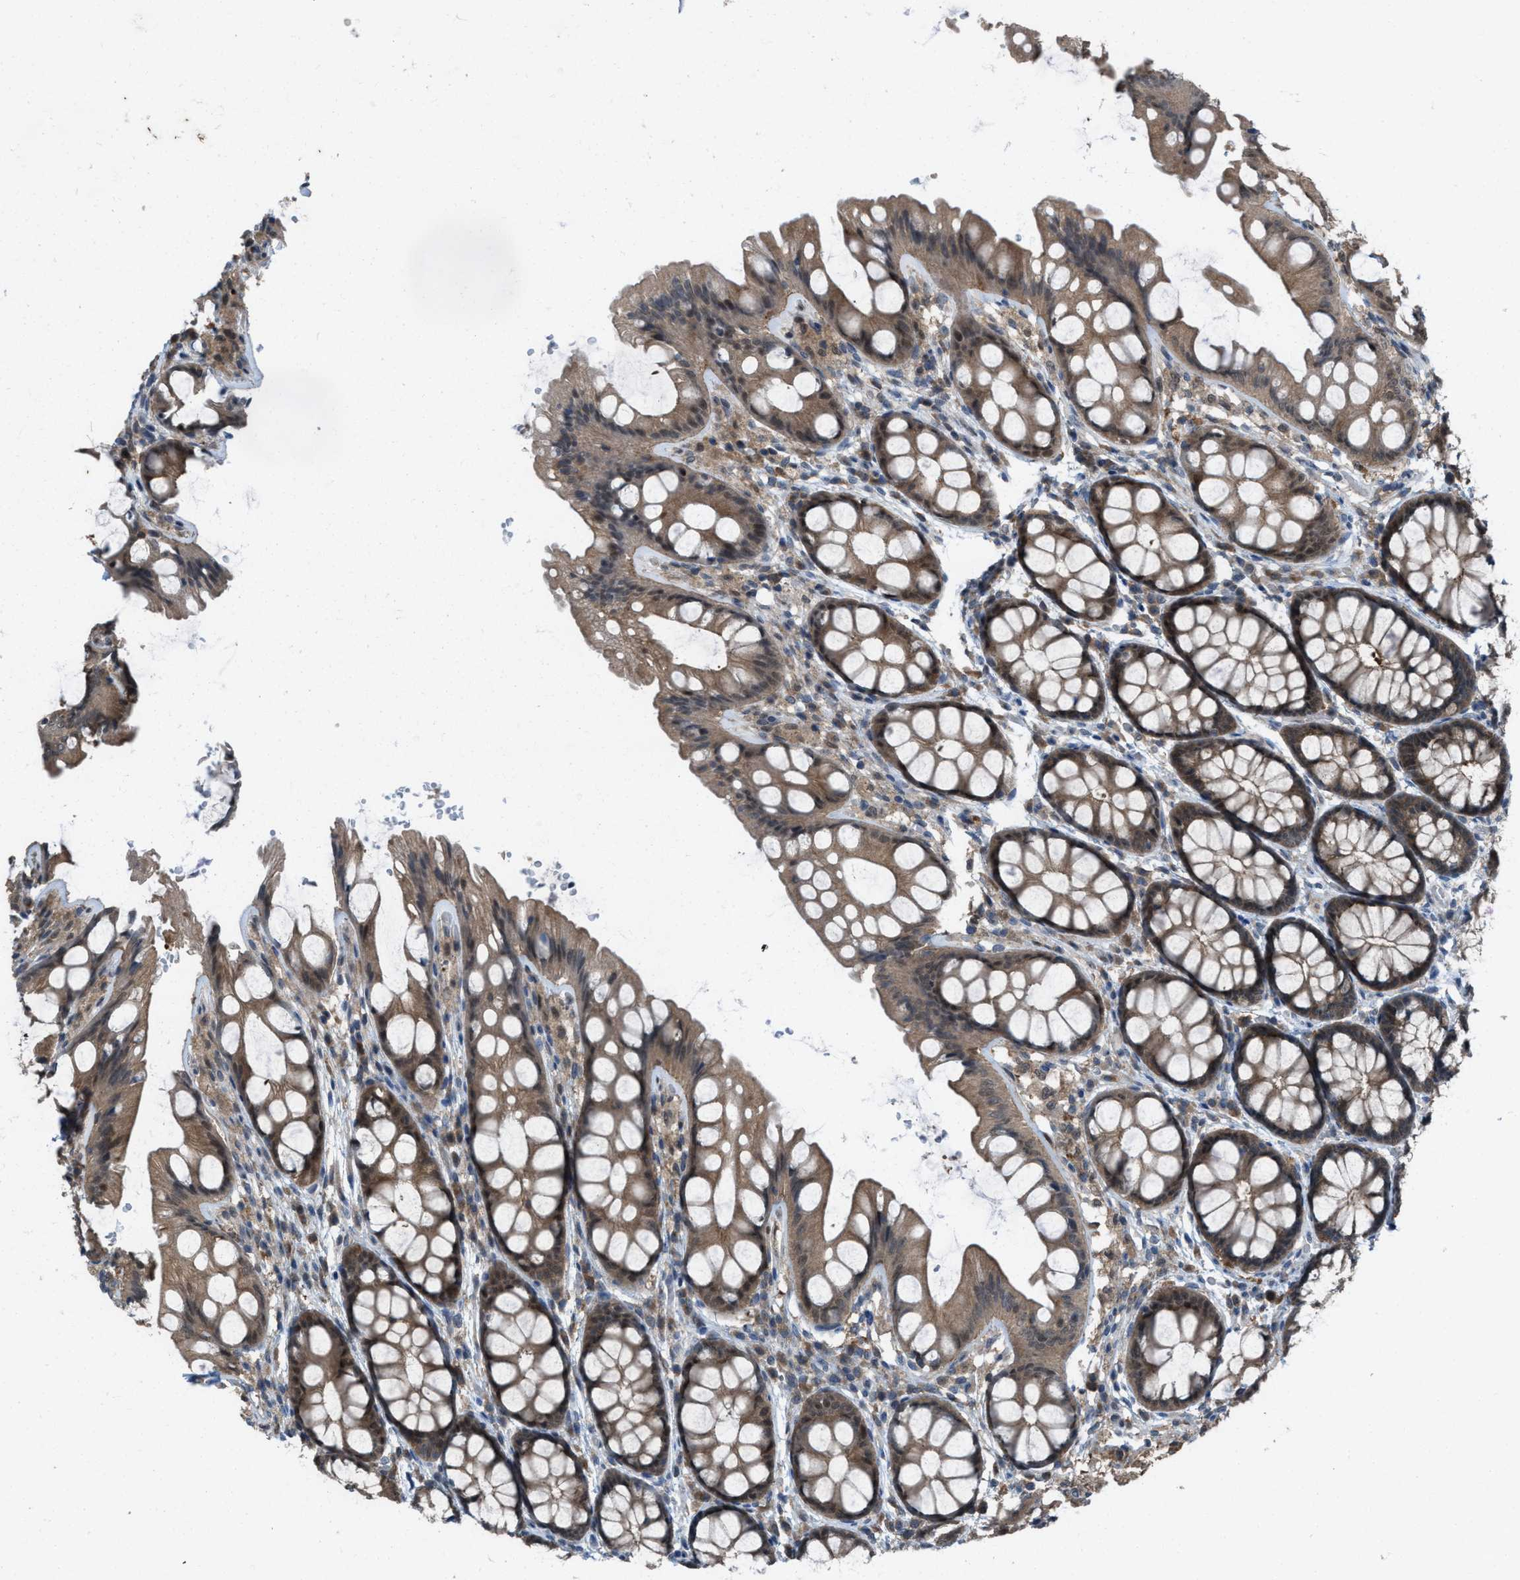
{"staining": {"intensity": "weak", "quantity": ">75%", "location": "cytoplasmic/membranous"}, "tissue": "colon", "cell_type": "Endothelial cells", "image_type": "normal", "snomed": [{"axis": "morphology", "description": "Normal tissue, NOS"}, {"axis": "topography", "description": "Colon"}], "caption": "Weak cytoplasmic/membranous positivity is present in approximately >75% of endothelial cells in unremarkable colon.", "gene": "PLAA", "patient": {"sex": "male", "age": 47}}